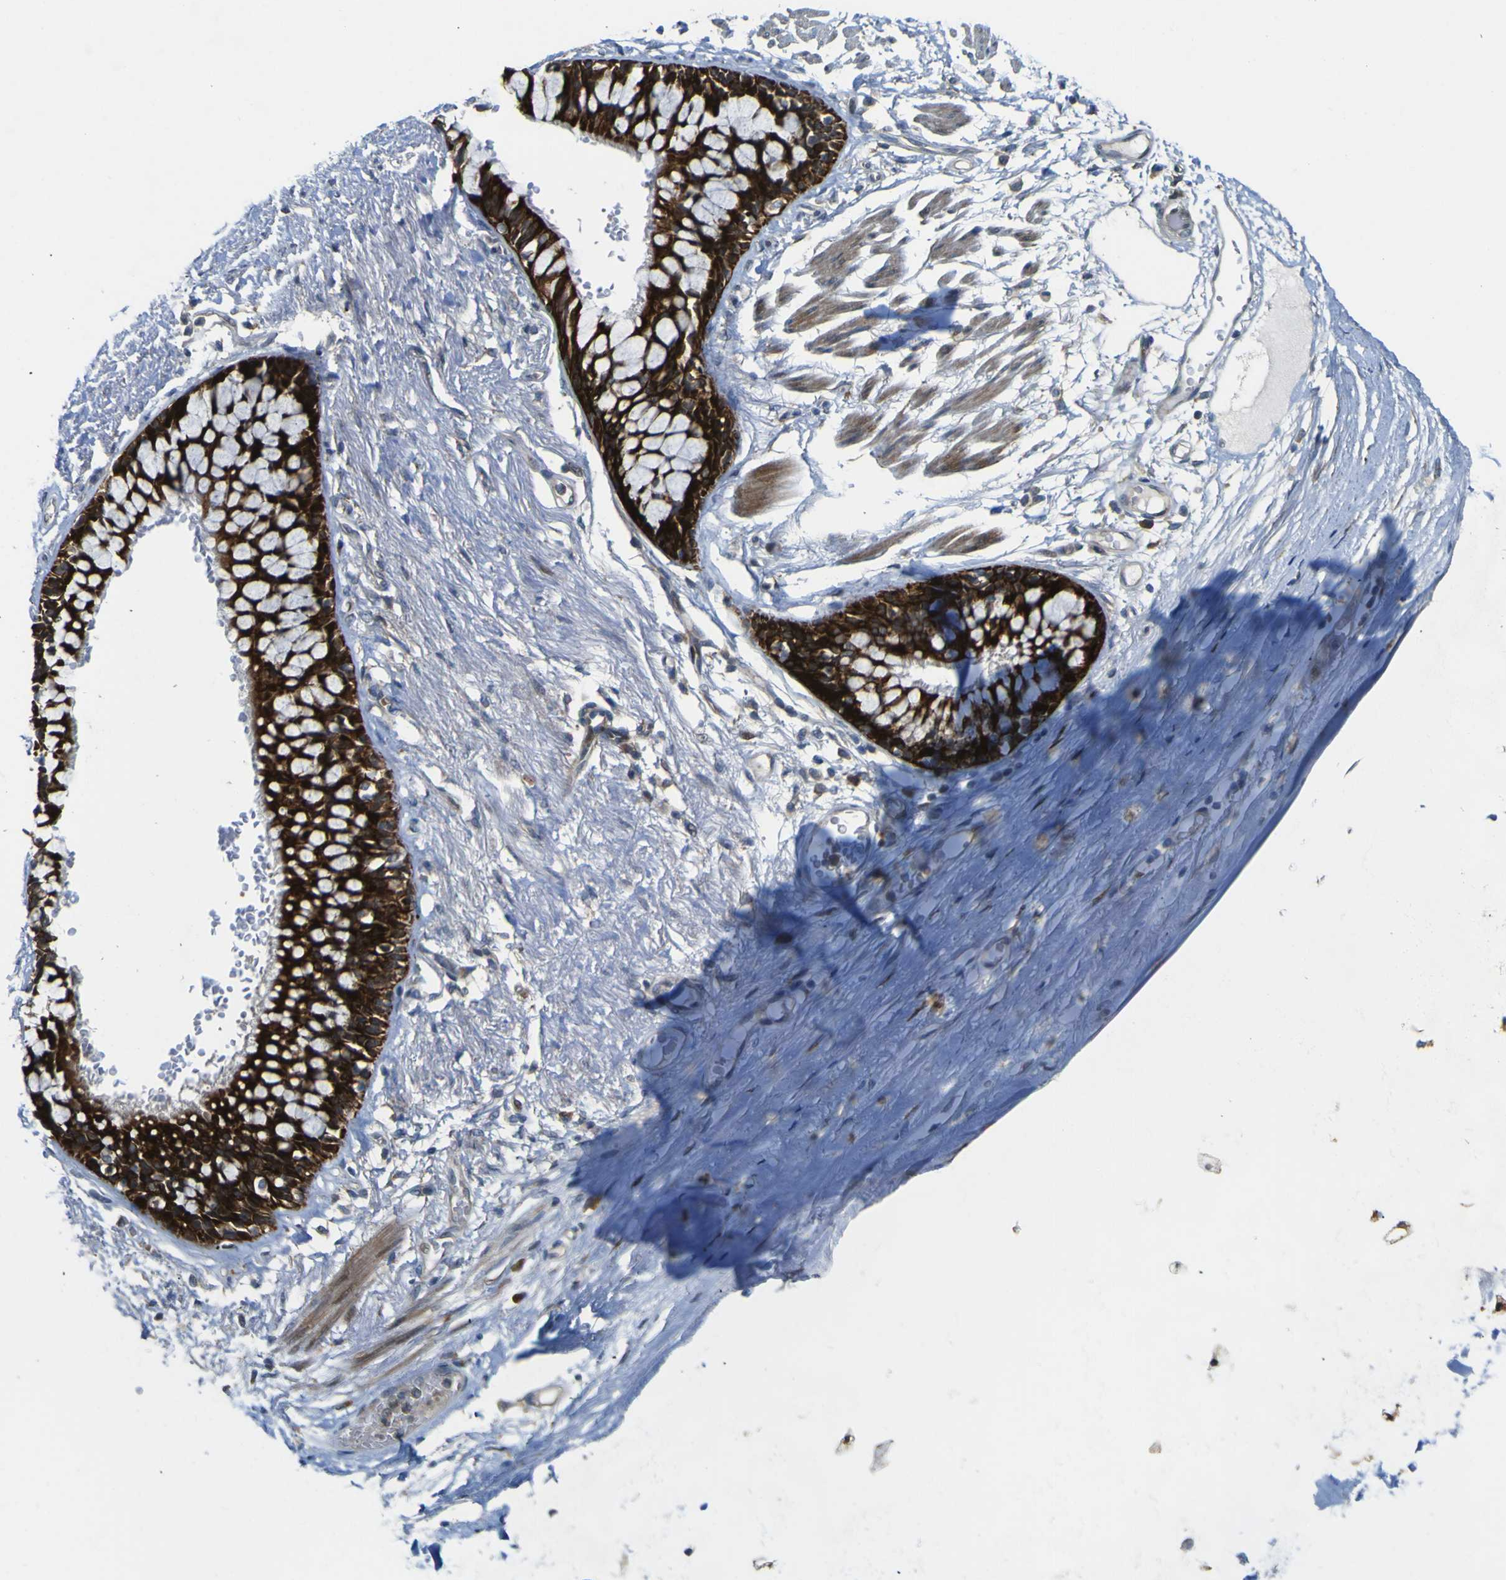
{"staining": {"intensity": "strong", "quantity": ">75%", "location": "cytoplasmic/membranous"}, "tissue": "adipose tissue", "cell_type": "Adipocytes", "image_type": "normal", "snomed": [{"axis": "morphology", "description": "Normal tissue, NOS"}, {"axis": "topography", "description": "Cartilage tissue"}, {"axis": "topography", "description": "Bronchus"}], "caption": "The immunohistochemical stain labels strong cytoplasmic/membranous positivity in adipocytes of unremarkable adipose tissue. The staining is performed using DAB (3,3'-diaminobenzidine) brown chromogen to label protein expression. The nuclei are counter-stained blue using hematoxylin.", "gene": "LBHD1", "patient": {"sex": "female", "age": 73}}